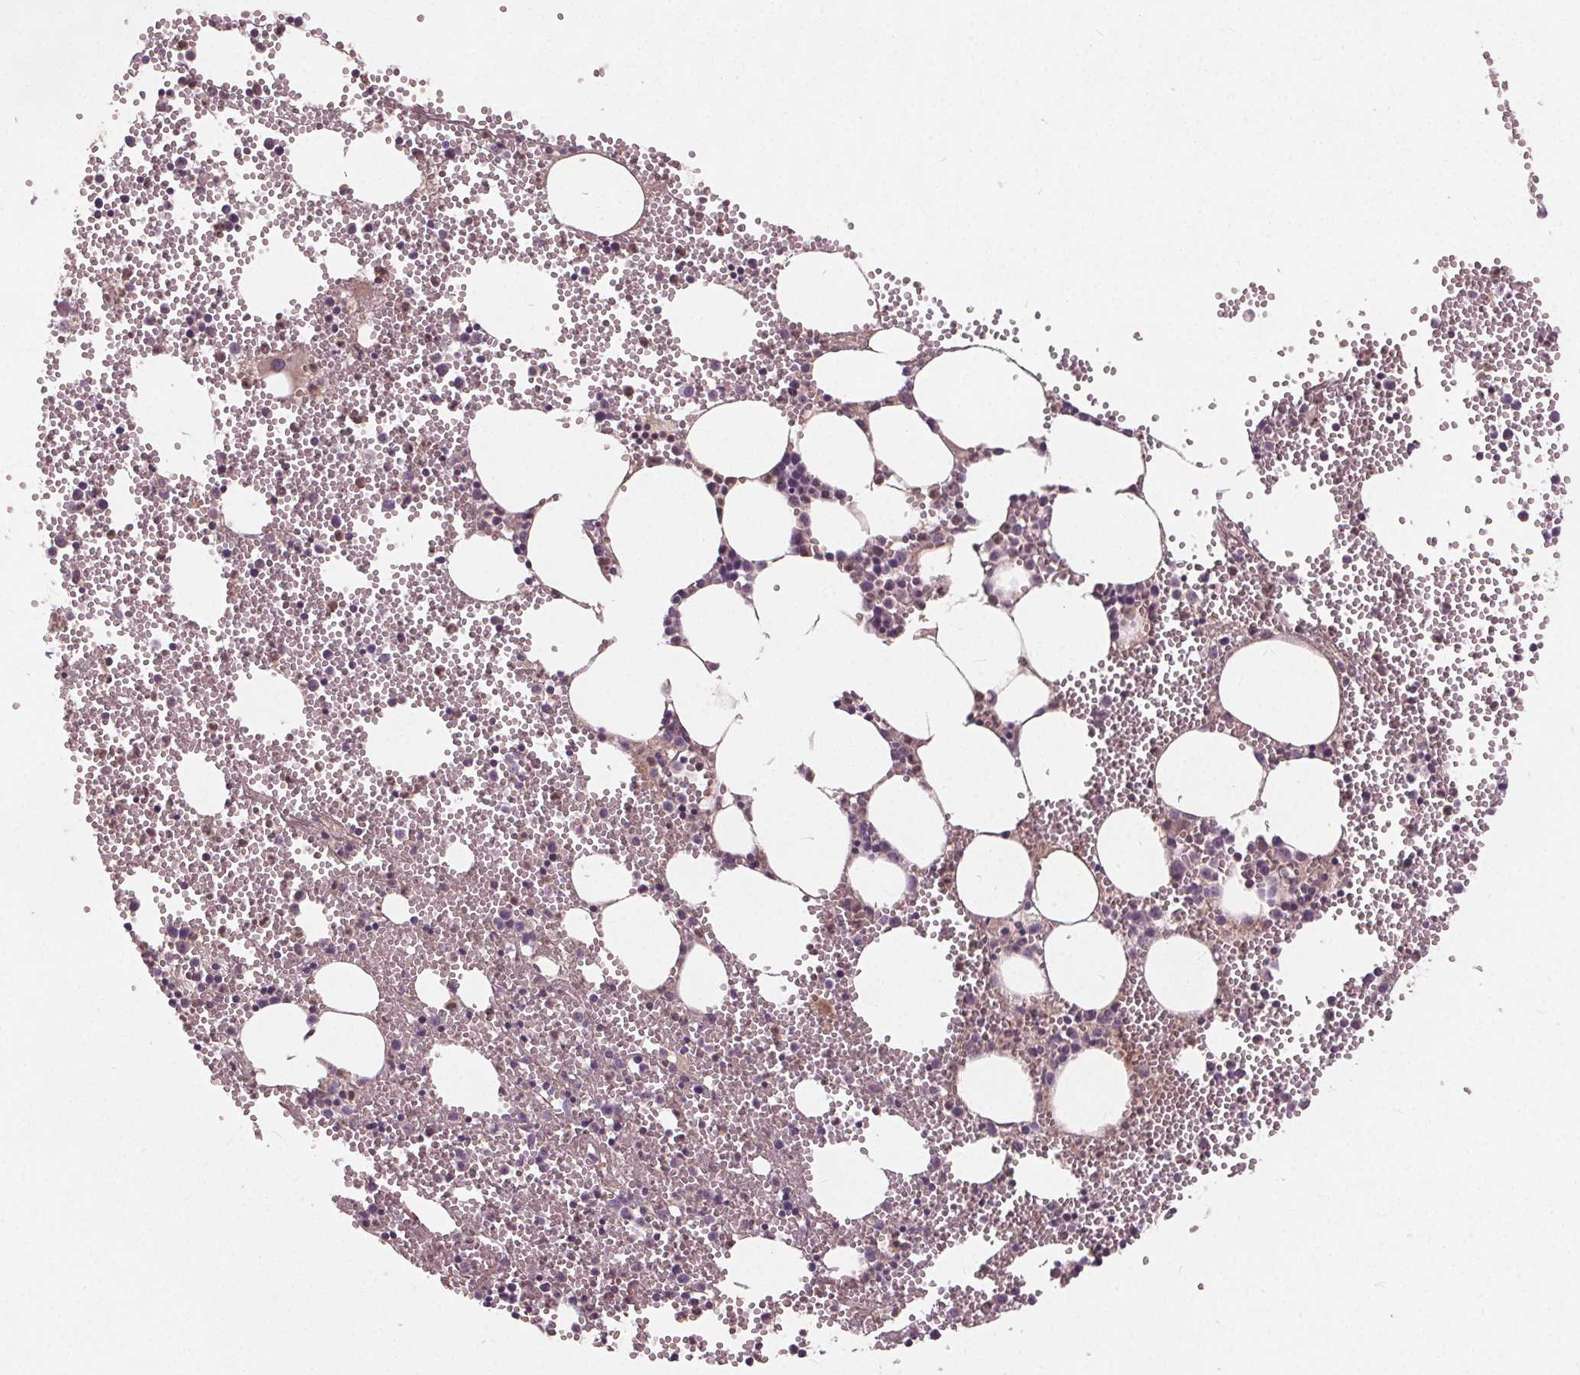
{"staining": {"intensity": "negative", "quantity": "none", "location": "none"}, "tissue": "bone marrow", "cell_type": "Hematopoietic cells", "image_type": "normal", "snomed": [{"axis": "morphology", "description": "Normal tissue, NOS"}, {"axis": "topography", "description": "Bone marrow"}], "caption": "Benign bone marrow was stained to show a protein in brown. There is no significant staining in hematopoietic cells. (DAB IHC with hematoxylin counter stain).", "gene": "PDGFD", "patient": {"sex": "male", "age": 89}}